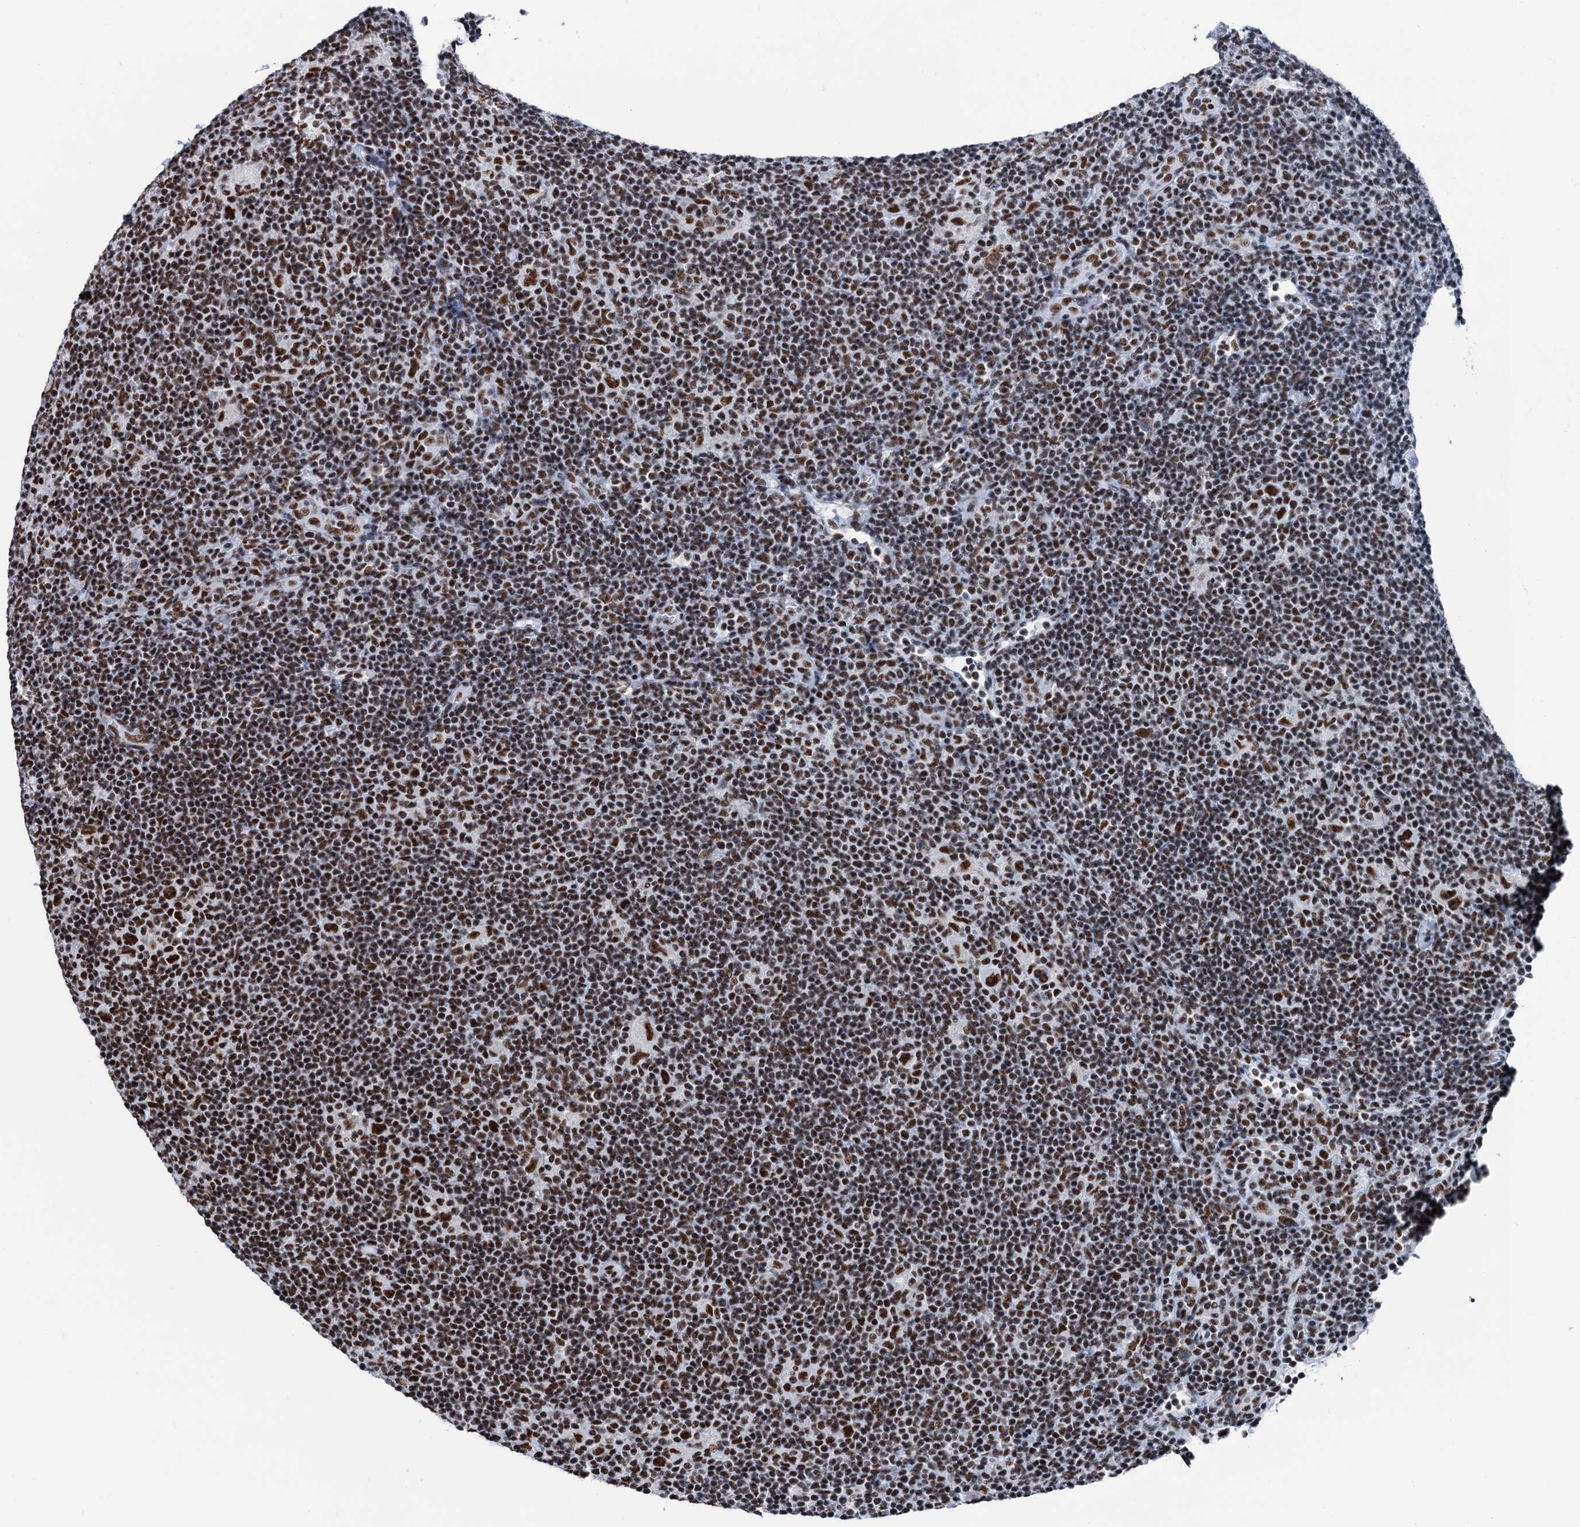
{"staining": {"intensity": "moderate", "quantity": ">75%", "location": "nuclear"}, "tissue": "lymphoma", "cell_type": "Tumor cells", "image_type": "cancer", "snomed": [{"axis": "morphology", "description": "Hodgkin's disease, NOS"}, {"axis": "topography", "description": "Lymph node"}], "caption": "The immunohistochemical stain shows moderate nuclear positivity in tumor cells of Hodgkin's disease tissue. (brown staining indicates protein expression, while blue staining denotes nuclei).", "gene": "DDX23", "patient": {"sex": "female", "age": 57}}